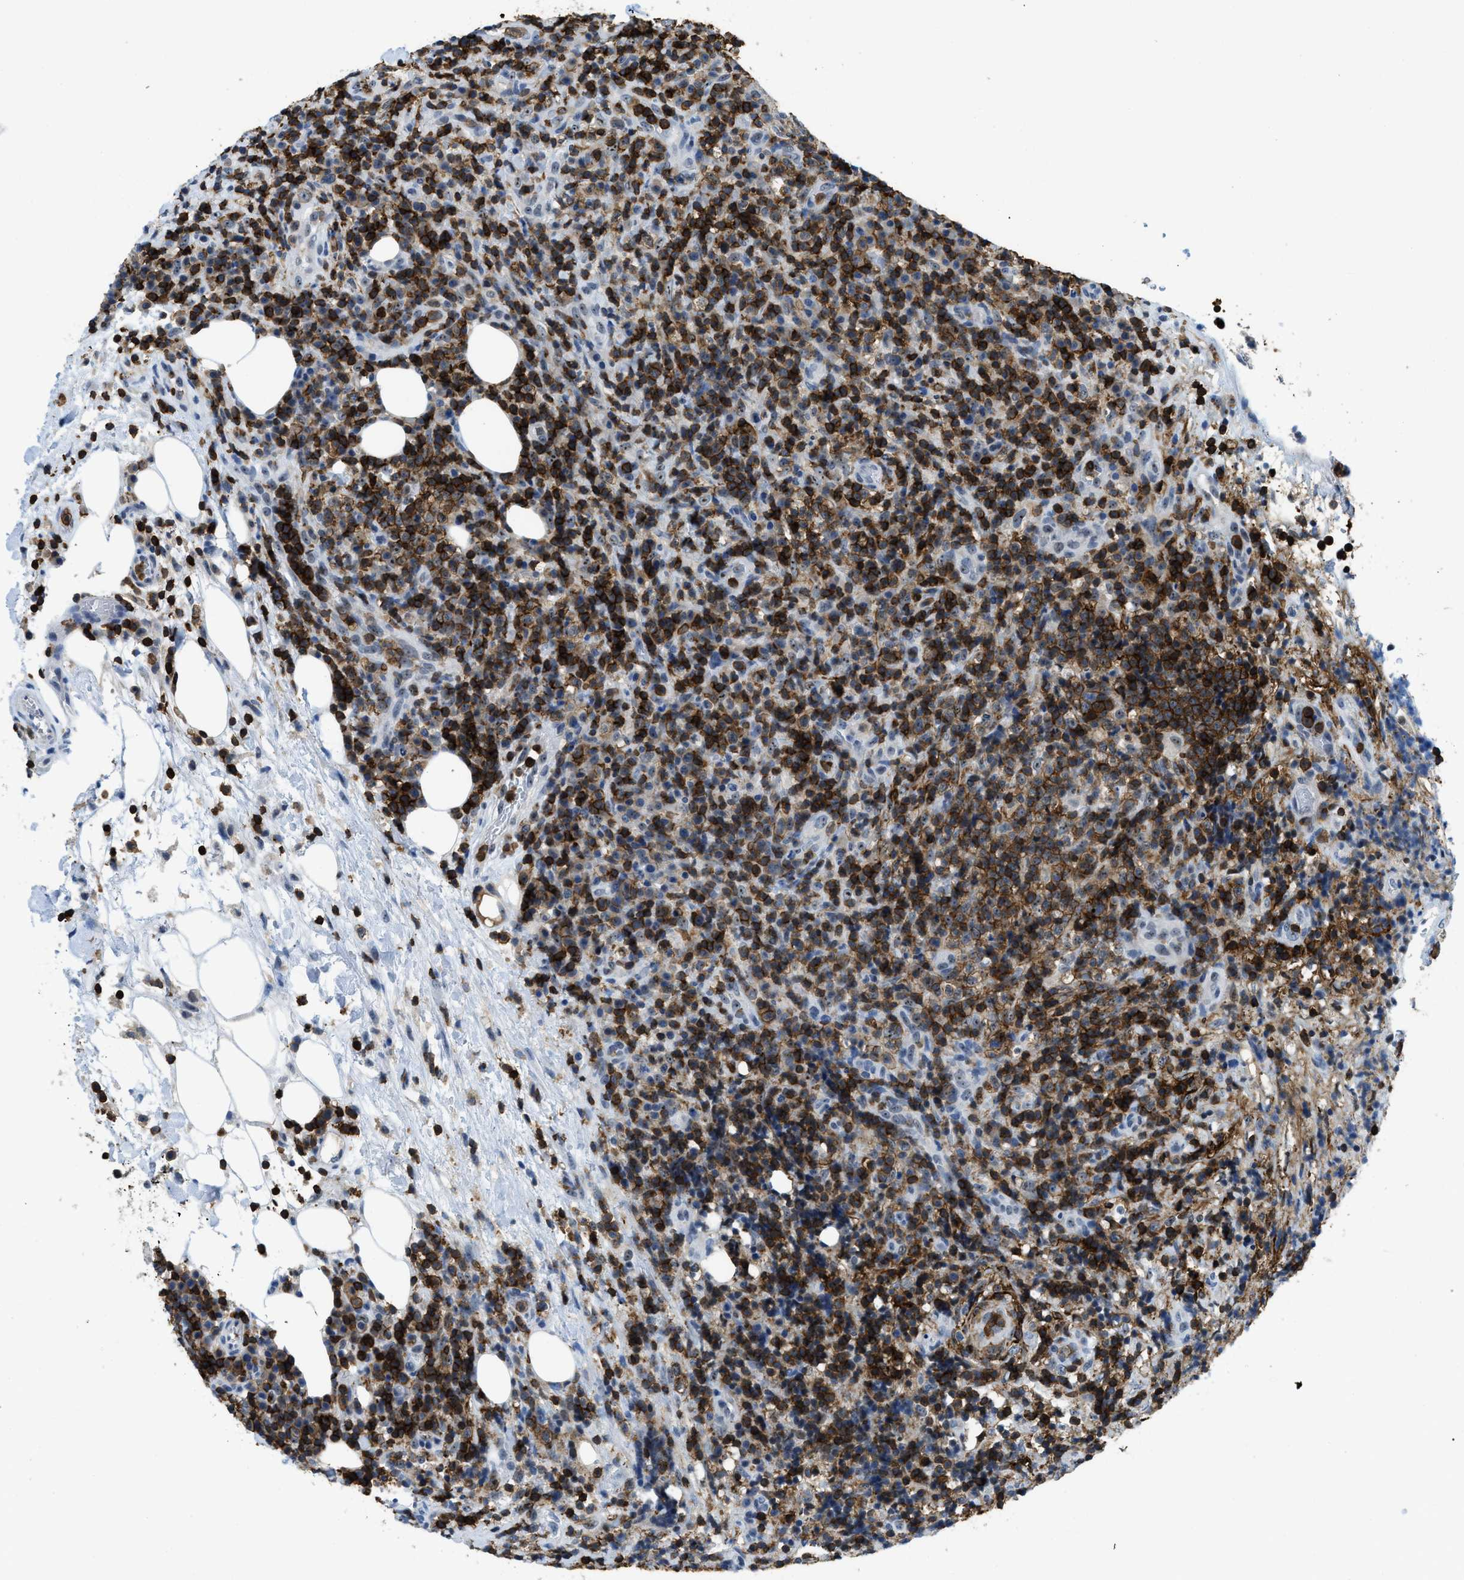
{"staining": {"intensity": "strong", "quantity": "25%-75%", "location": "cytoplasmic/membranous"}, "tissue": "lymphoma", "cell_type": "Tumor cells", "image_type": "cancer", "snomed": [{"axis": "morphology", "description": "Malignant lymphoma, non-Hodgkin's type, High grade"}, {"axis": "topography", "description": "Lymph node"}], "caption": "About 25%-75% of tumor cells in lymphoma exhibit strong cytoplasmic/membranous protein expression as visualized by brown immunohistochemical staining.", "gene": "FAM151A", "patient": {"sex": "female", "age": 76}}